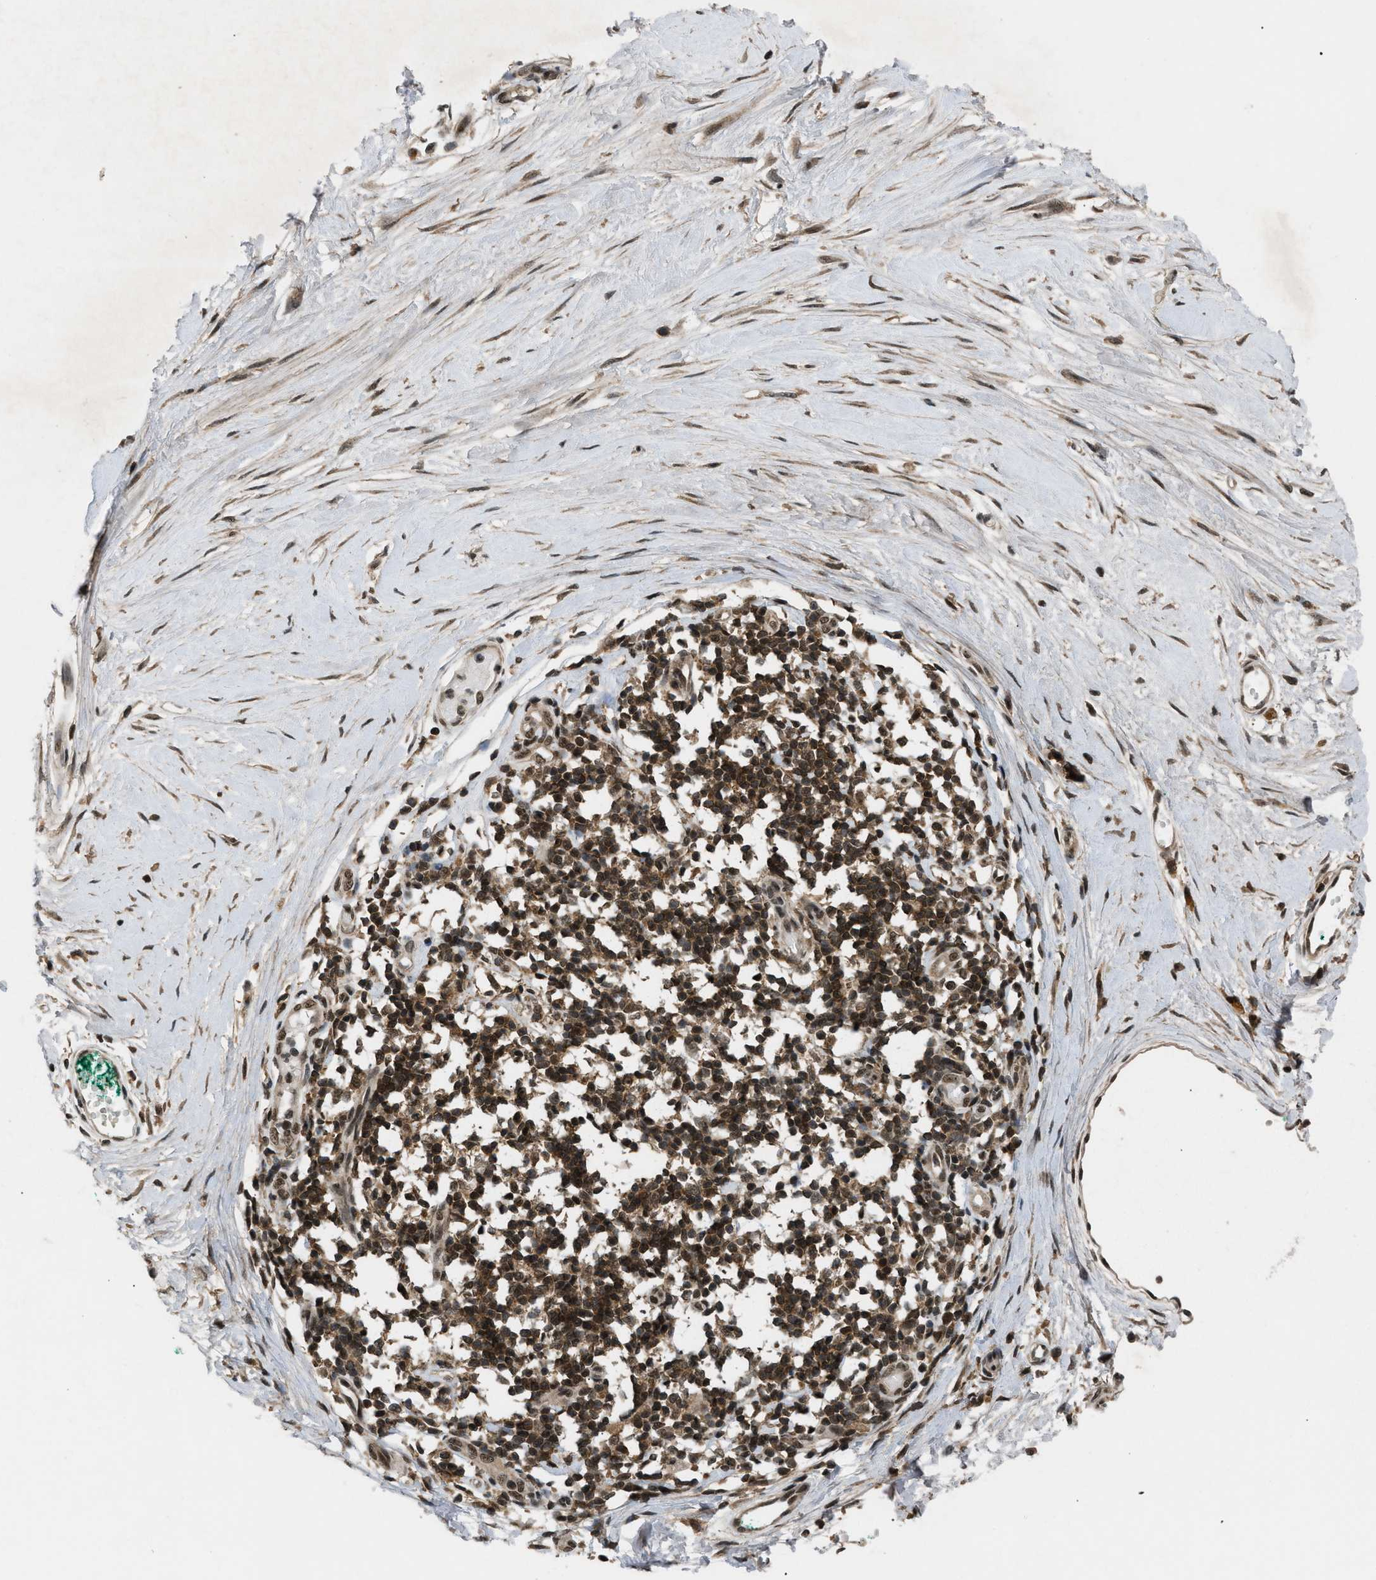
{"staining": {"intensity": "strong", "quantity": ">75%", "location": "nuclear"}, "tissue": "melanoma", "cell_type": "Tumor cells", "image_type": "cancer", "snomed": [{"axis": "morphology", "description": "Normal tissue, NOS"}, {"axis": "morphology", "description": "Malignant melanoma, NOS"}, {"axis": "topography", "description": "Skin"}], "caption": "Brown immunohistochemical staining in malignant melanoma displays strong nuclear positivity in about >75% of tumor cells. (brown staining indicates protein expression, while blue staining denotes nuclei).", "gene": "RBM5", "patient": {"sex": "male", "age": 62}}